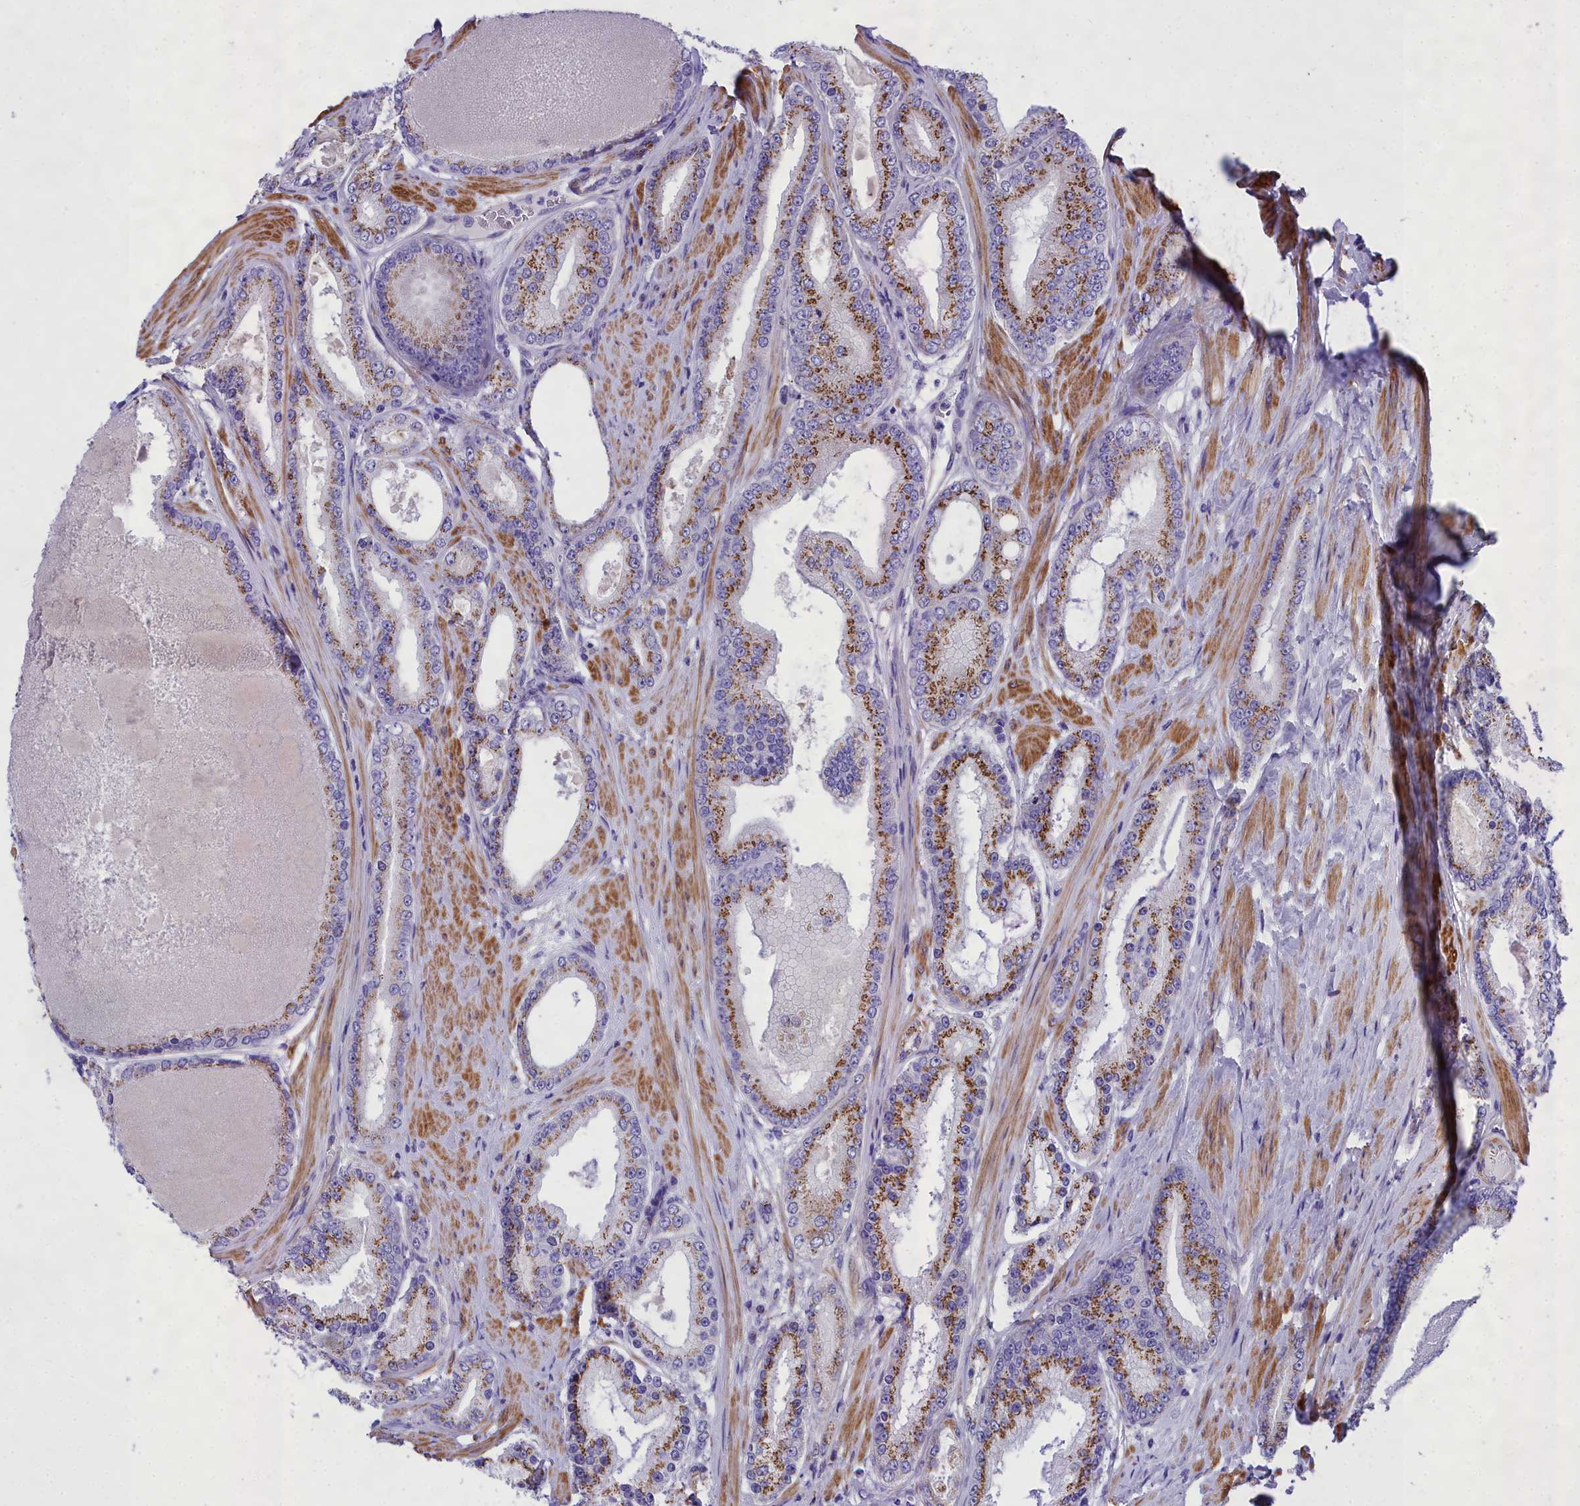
{"staining": {"intensity": "moderate", "quantity": ">75%", "location": "cytoplasmic/membranous"}, "tissue": "prostate cancer", "cell_type": "Tumor cells", "image_type": "cancer", "snomed": [{"axis": "morphology", "description": "Adenocarcinoma, High grade"}, {"axis": "topography", "description": "Prostate"}], "caption": "A micrograph showing moderate cytoplasmic/membranous expression in approximately >75% of tumor cells in high-grade adenocarcinoma (prostate), as visualized by brown immunohistochemical staining.", "gene": "GFRA1", "patient": {"sex": "male", "age": 59}}